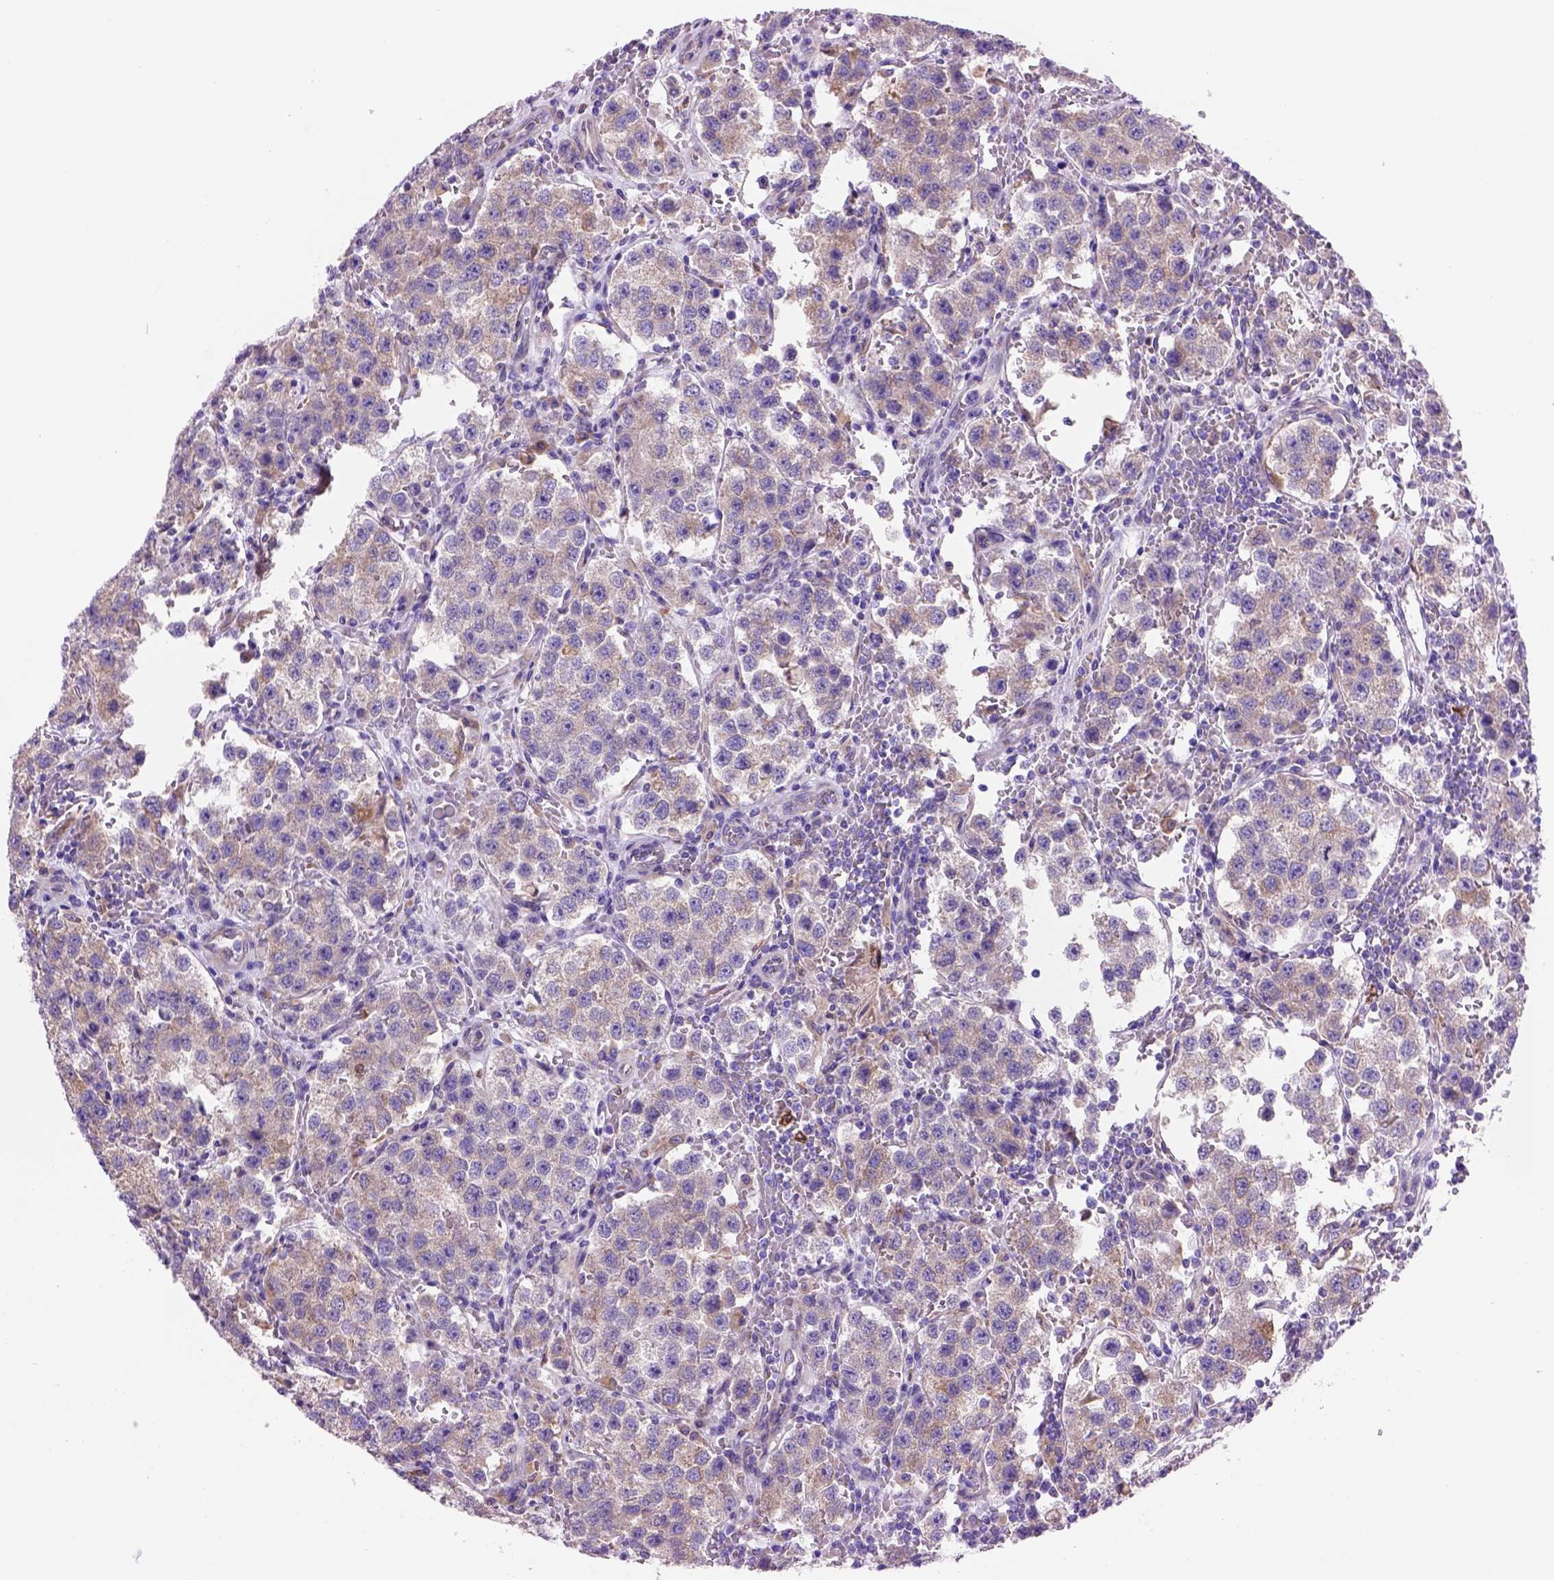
{"staining": {"intensity": "weak", "quantity": "25%-75%", "location": "cytoplasmic/membranous"}, "tissue": "testis cancer", "cell_type": "Tumor cells", "image_type": "cancer", "snomed": [{"axis": "morphology", "description": "Seminoma, NOS"}, {"axis": "topography", "description": "Testis"}], "caption": "Immunohistochemical staining of human testis cancer (seminoma) demonstrates weak cytoplasmic/membranous protein positivity in approximately 25%-75% of tumor cells.", "gene": "PIAS3", "patient": {"sex": "male", "age": 37}}